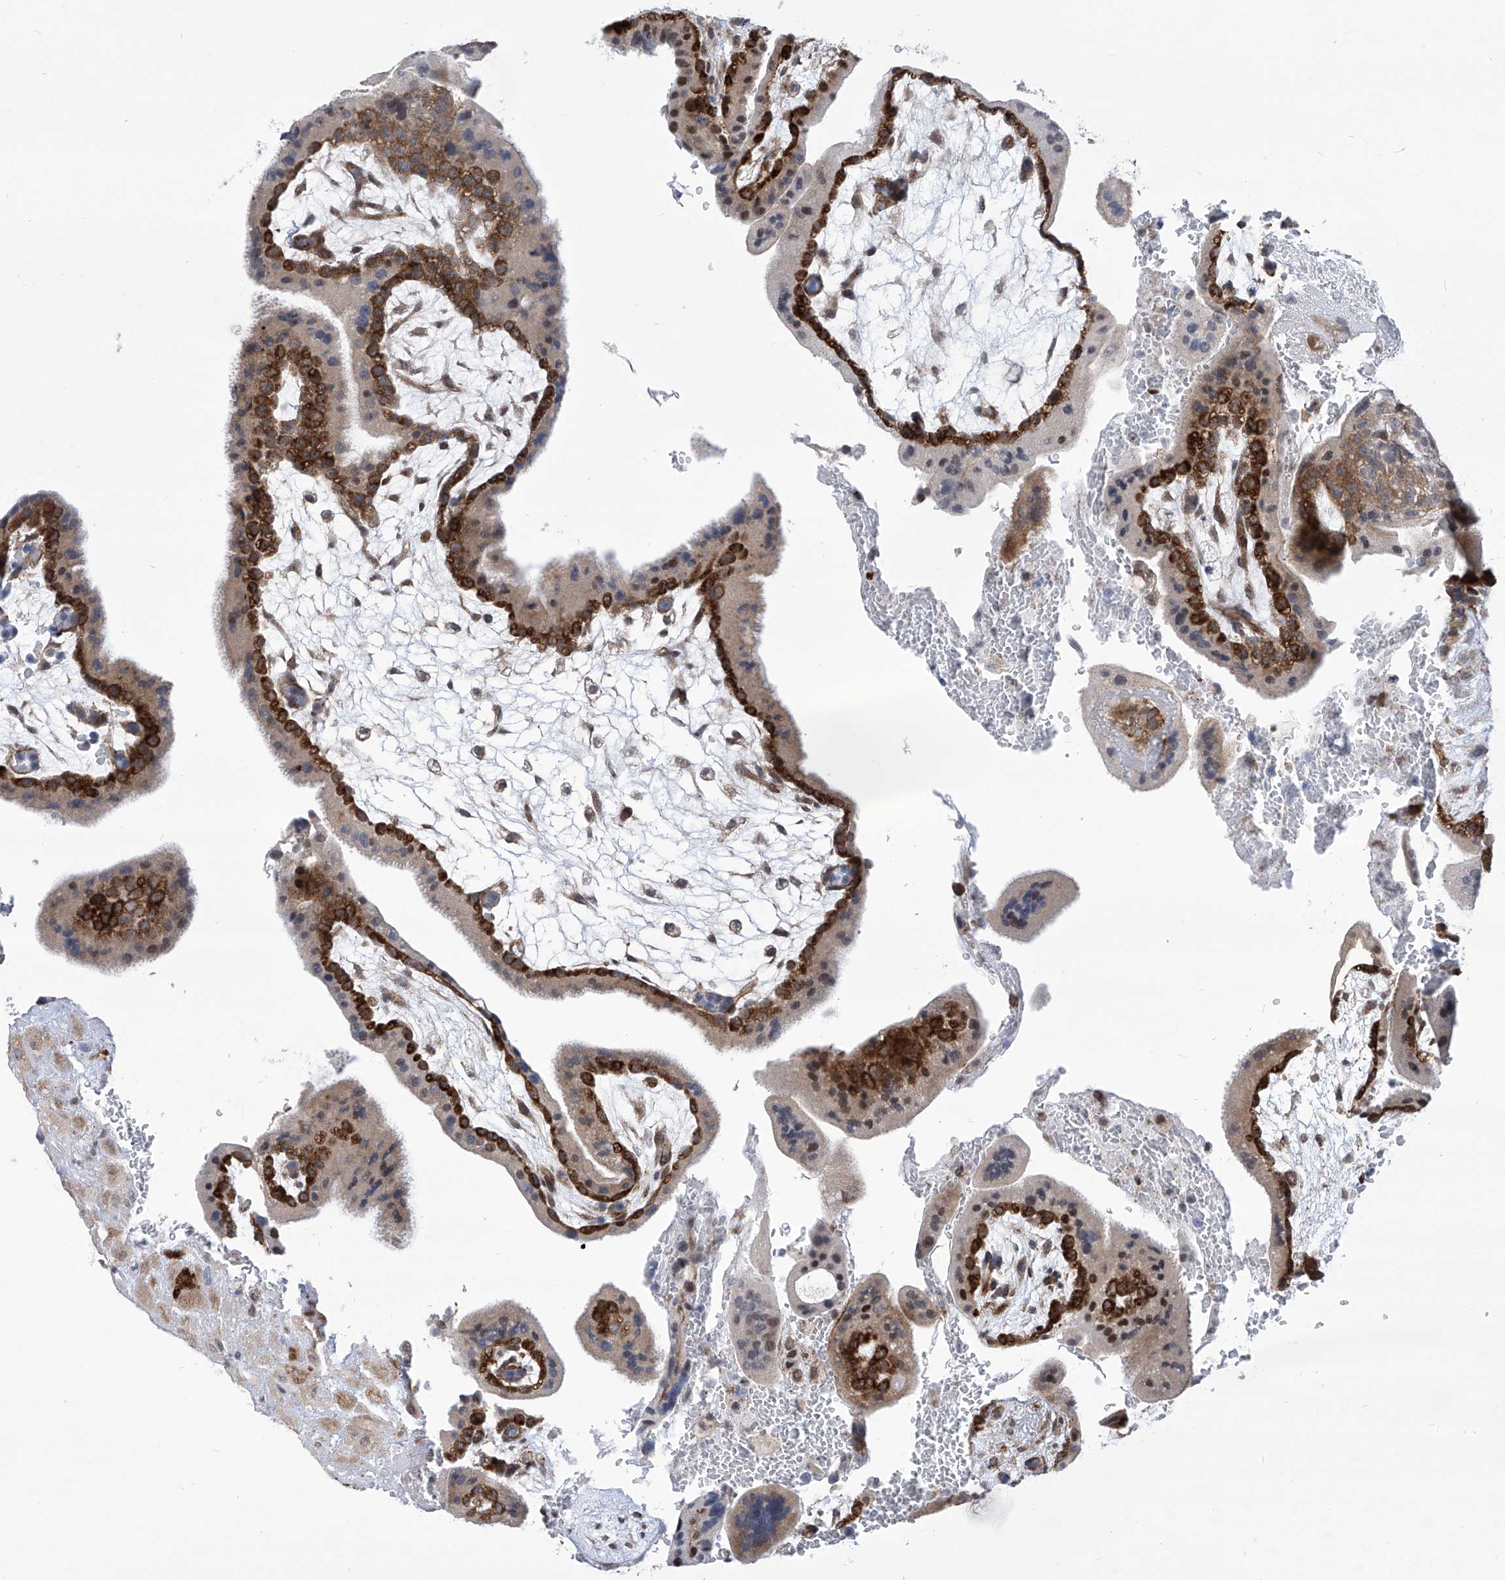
{"staining": {"intensity": "weak", "quantity": ">75%", "location": "cytoplasmic/membranous"}, "tissue": "placenta", "cell_type": "Decidual cells", "image_type": "normal", "snomed": [{"axis": "morphology", "description": "Normal tissue, NOS"}, {"axis": "topography", "description": "Placenta"}], "caption": "Weak cytoplasmic/membranous positivity is seen in about >75% of decidual cells in benign placenta.", "gene": "CEP290", "patient": {"sex": "female", "age": 35}}